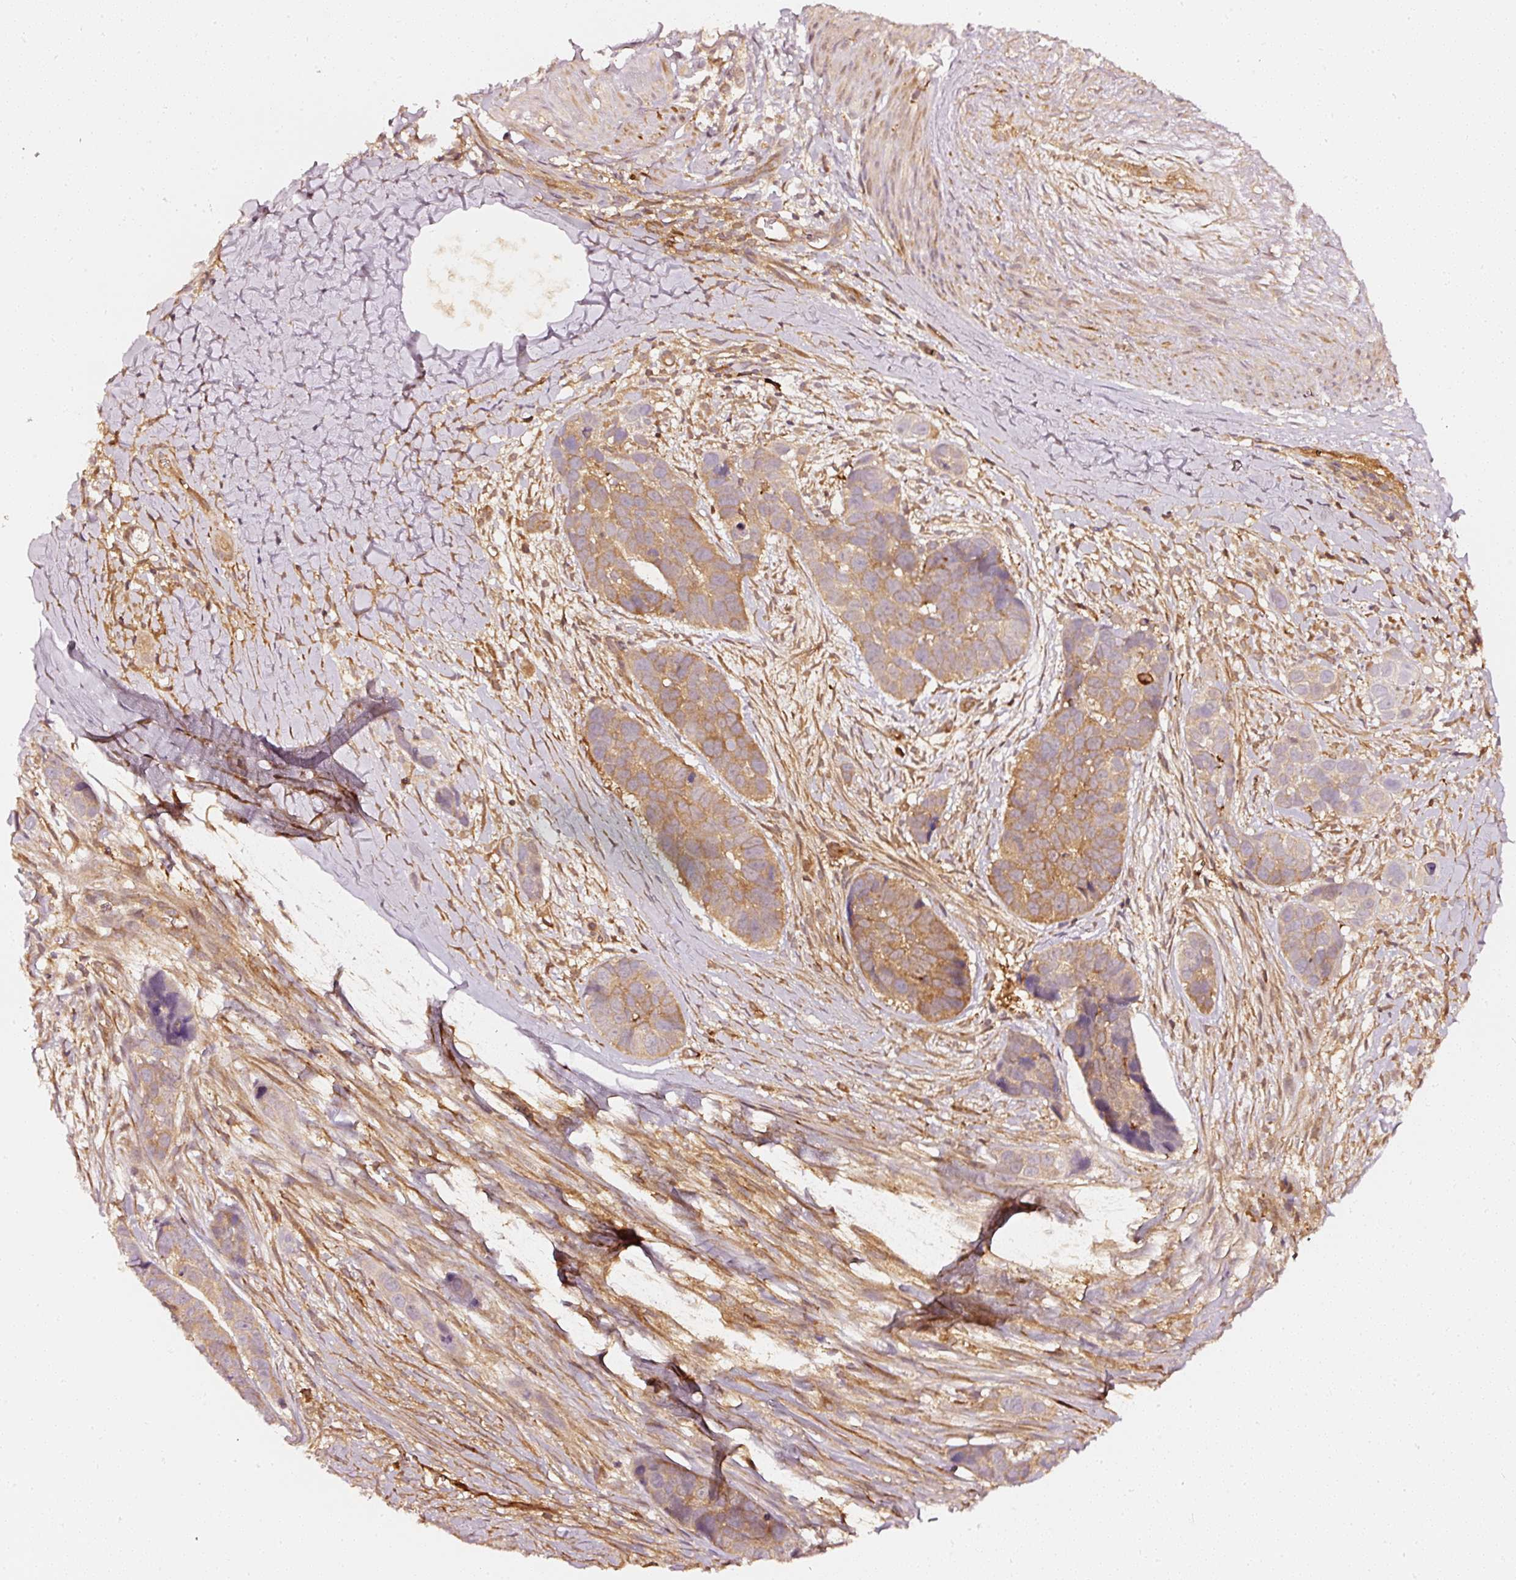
{"staining": {"intensity": "moderate", "quantity": ">75%", "location": "cytoplasmic/membranous"}, "tissue": "skin cancer", "cell_type": "Tumor cells", "image_type": "cancer", "snomed": [{"axis": "morphology", "description": "Basal cell carcinoma"}, {"axis": "topography", "description": "Skin"}], "caption": "Tumor cells show medium levels of moderate cytoplasmic/membranous staining in about >75% of cells in human skin cancer. (Stains: DAB (3,3'-diaminobenzidine) in brown, nuclei in blue, Microscopy: brightfield microscopy at high magnification).", "gene": "ASMTL", "patient": {"sex": "female", "age": 82}}